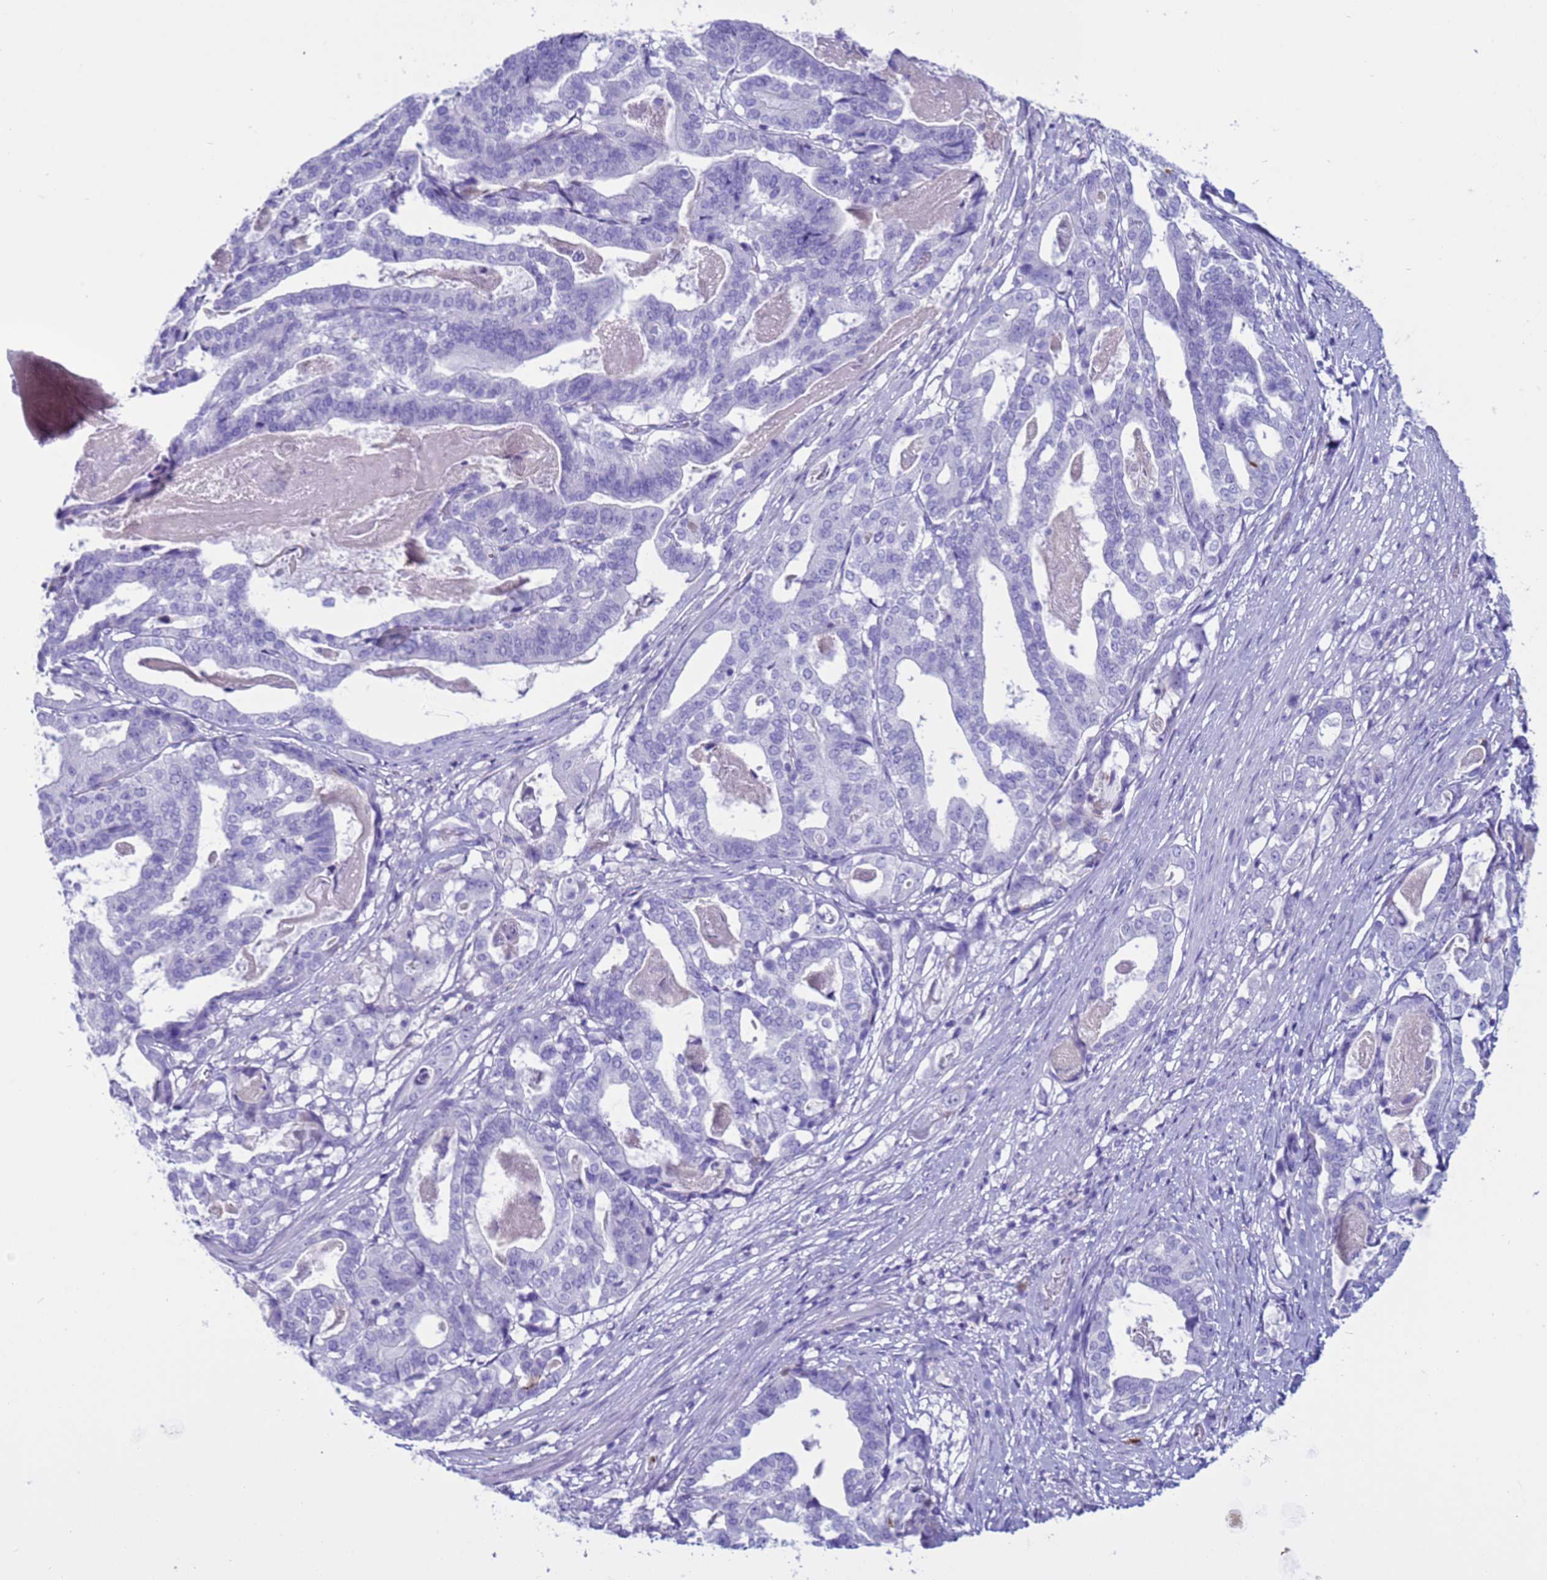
{"staining": {"intensity": "negative", "quantity": "none", "location": "none"}, "tissue": "stomach cancer", "cell_type": "Tumor cells", "image_type": "cancer", "snomed": [{"axis": "morphology", "description": "Adenocarcinoma, NOS"}, {"axis": "topography", "description": "Stomach"}], "caption": "High magnification brightfield microscopy of adenocarcinoma (stomach) stained with DAB (brown) and counterstained with hematoxylin (blue): tumor cells show no significant positivity. (Stains: DAB (3,3'-diaminobenzidine) immunohistochemistry (IHC) with hematoxylin counter stain, Microscopy: brightfield microscopy at high magnification).", "gene": "CST4", "patient": {"sex": "male", "age": 48}}